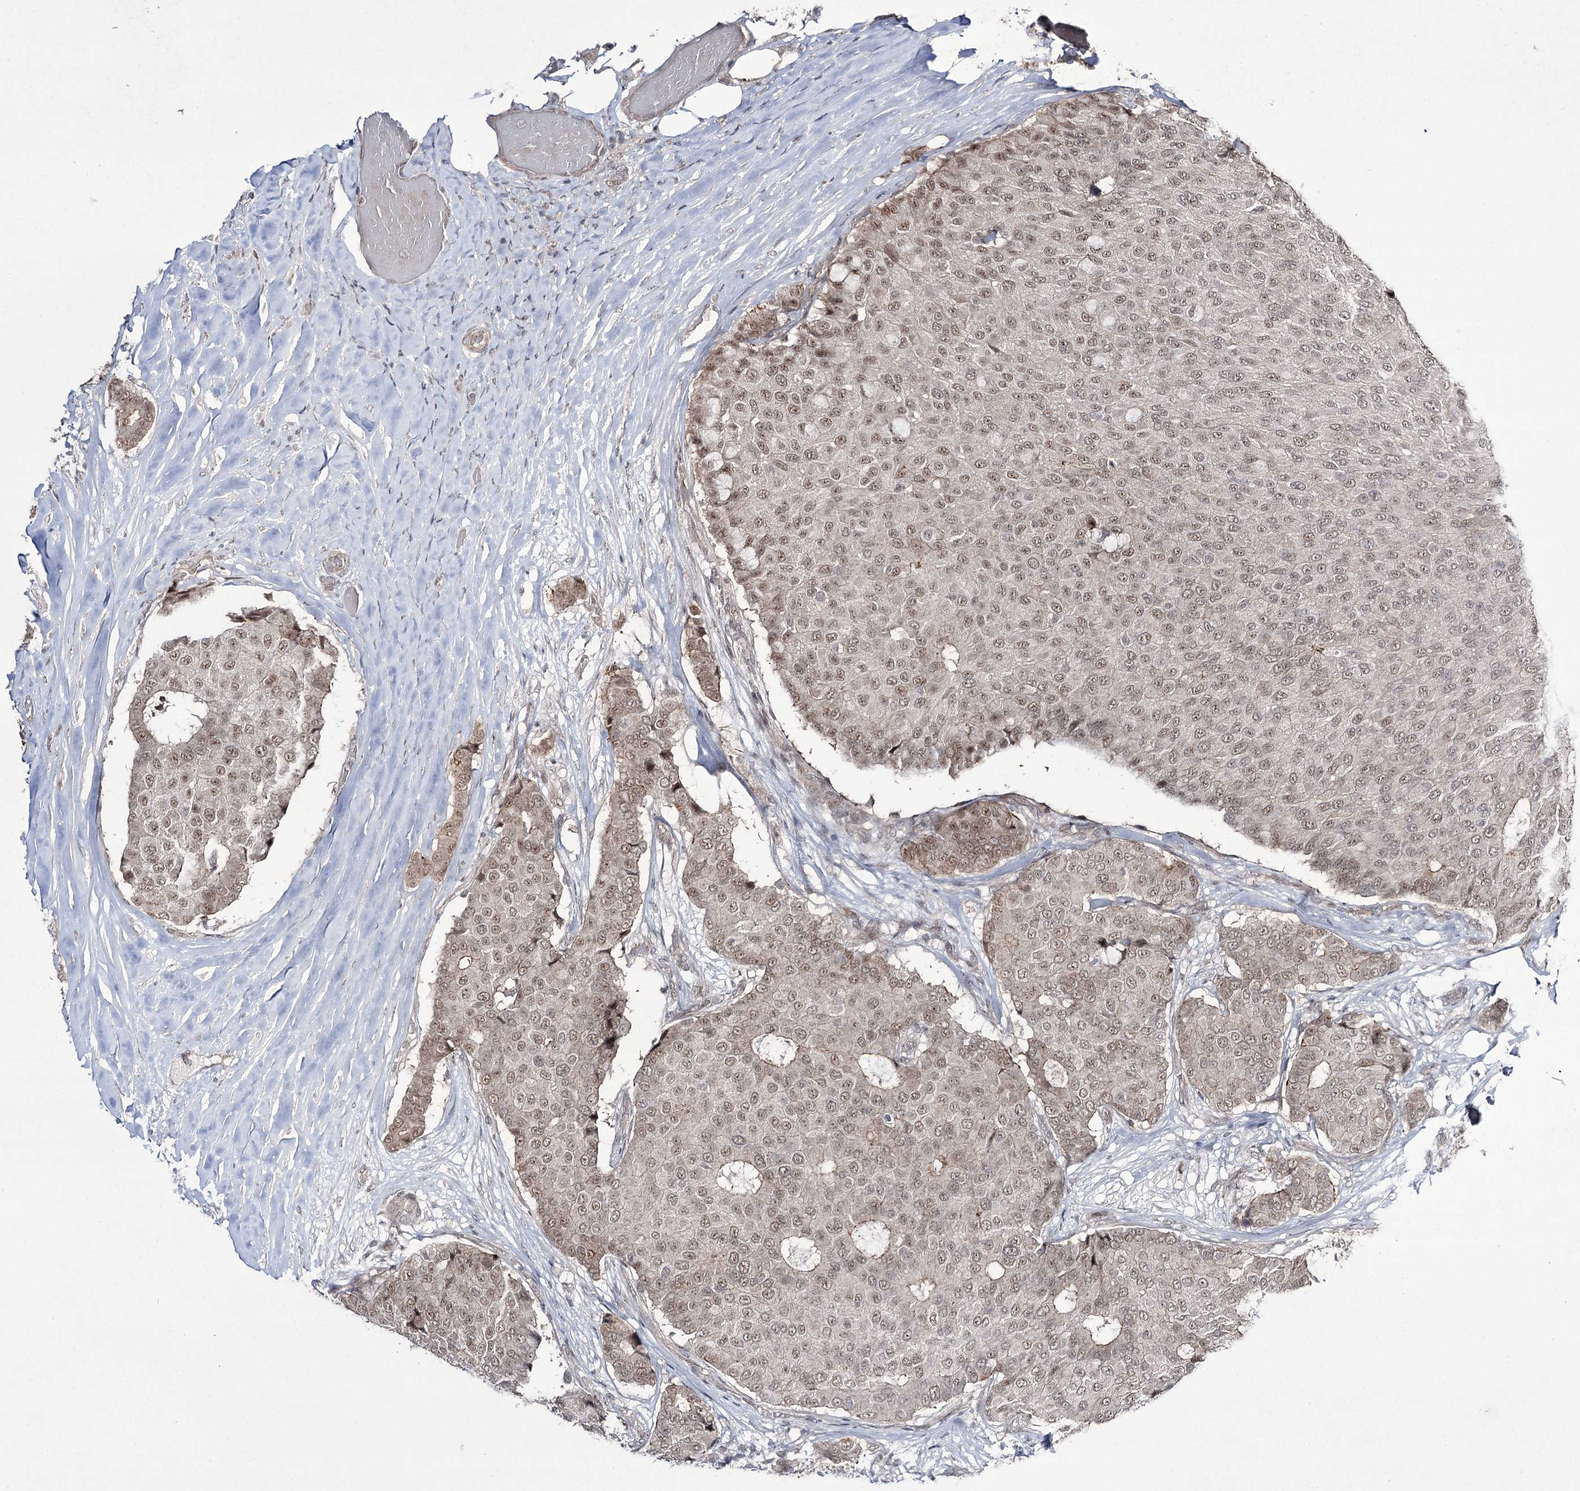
{"staining": {"intensity": "moderate", "quantity": ">75%", "location": "nuclear"}, "tissue": "breast cancer", "cell_type": "Tumor cells", "image_type": "cancer", "snomed": [{"axis": "morphology", "description": "Duct carcinoma"}, {"axis": "topography", "description": "Breast"}], "caption": "The image demonstrates a brown stain indicating the presence of a protein in the nuclear of tumor cells in infiltrating ductal carcinoma (breast).", "gene": "HOXC11", "patient": {"sex": "female", "age": 75}}